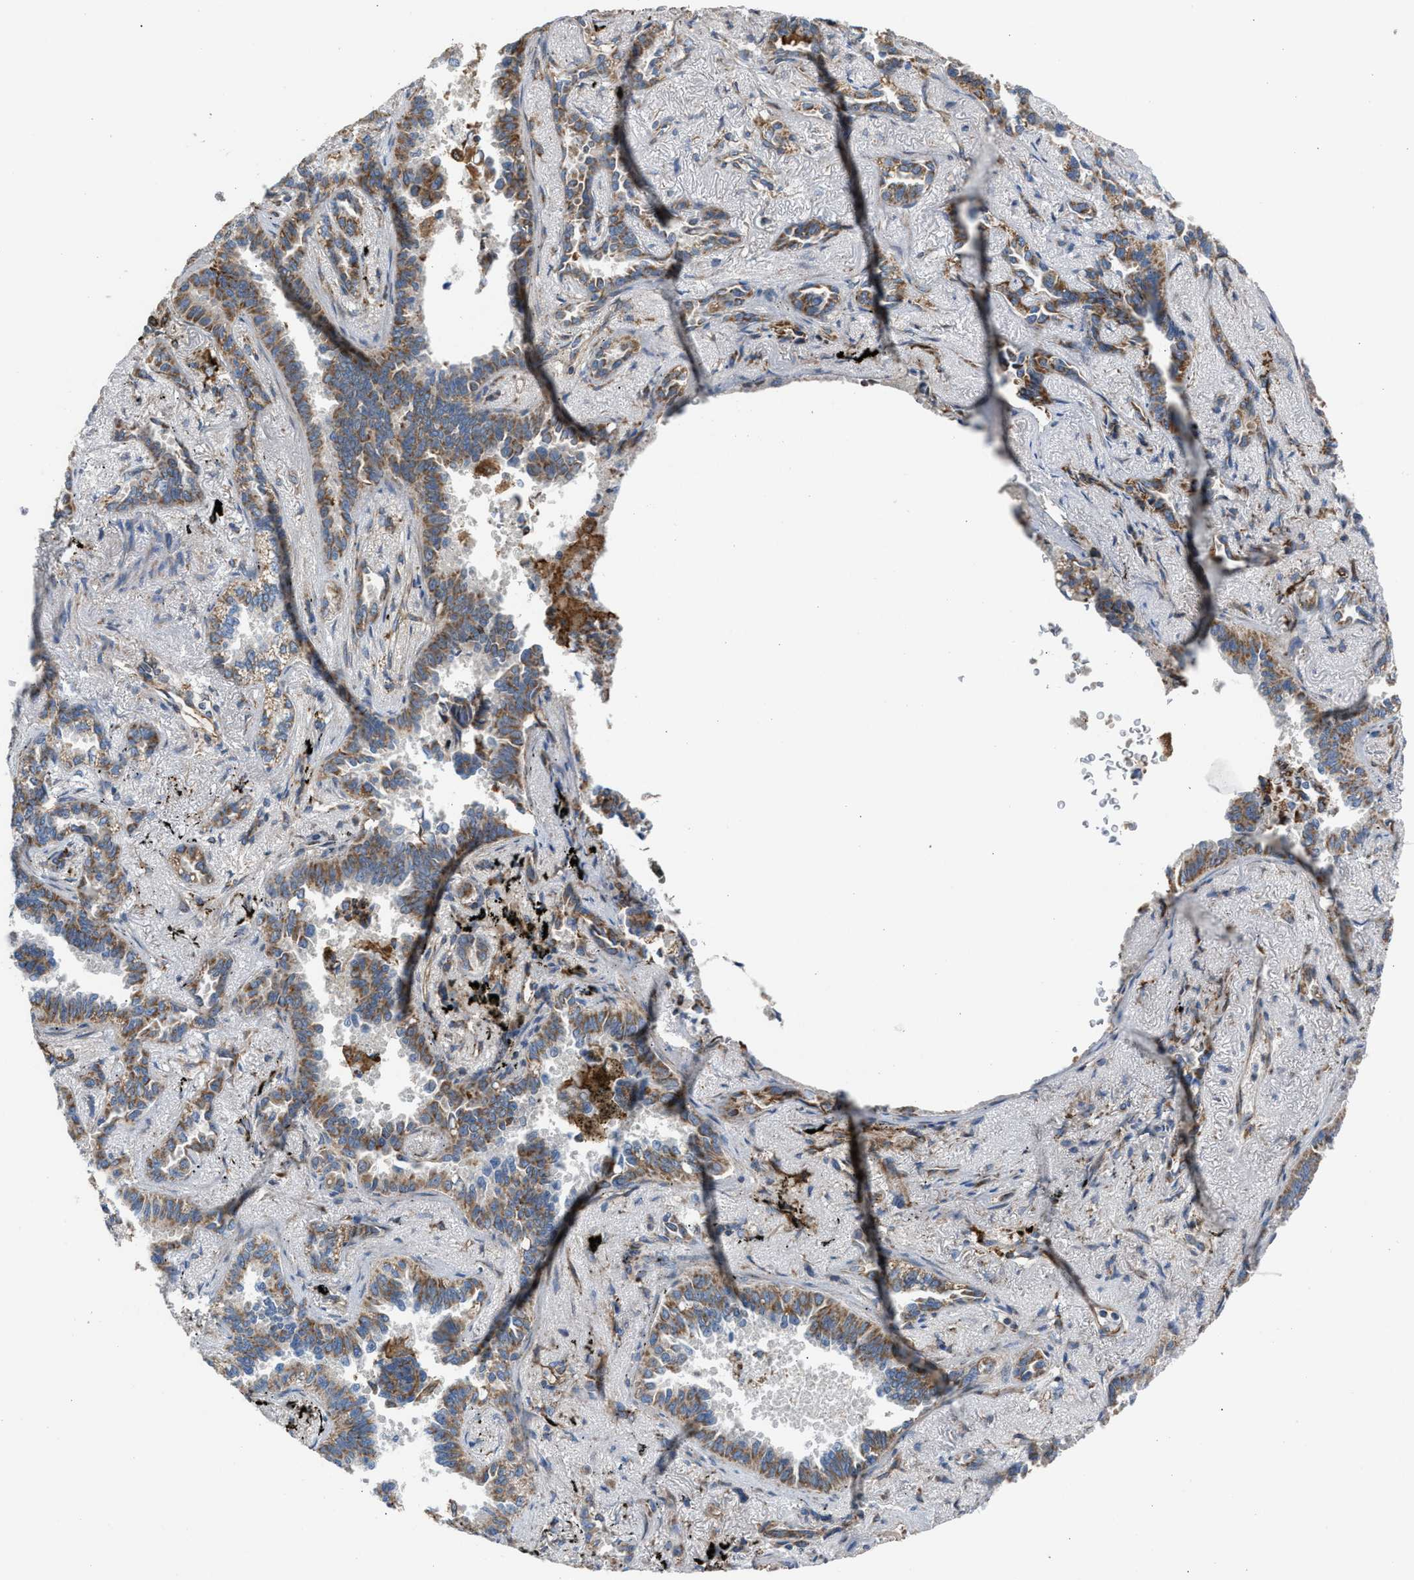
{"staining": {"intensity": "moderate", "quantity": ">75%", "location": "cytoplasmic/membranous"}, "tissue": "lung cancer", "cell_type": "Tumor cells", "image_type": "cancer", "snomed": [{"axis": "morphology", "description": "Adenocarcinoma, NOS"}, {"axis": "topography", "description": "Lung"}], "caption": "A high-resolution photomicrograph shows immunohistochemistry staining of lung cancer, which reveals moderate cytoplasmic/membranous positivity in about >75% of tumor cells.", "gene": "SLC10A3", "patient": {"sex": "male", "age": 59}}